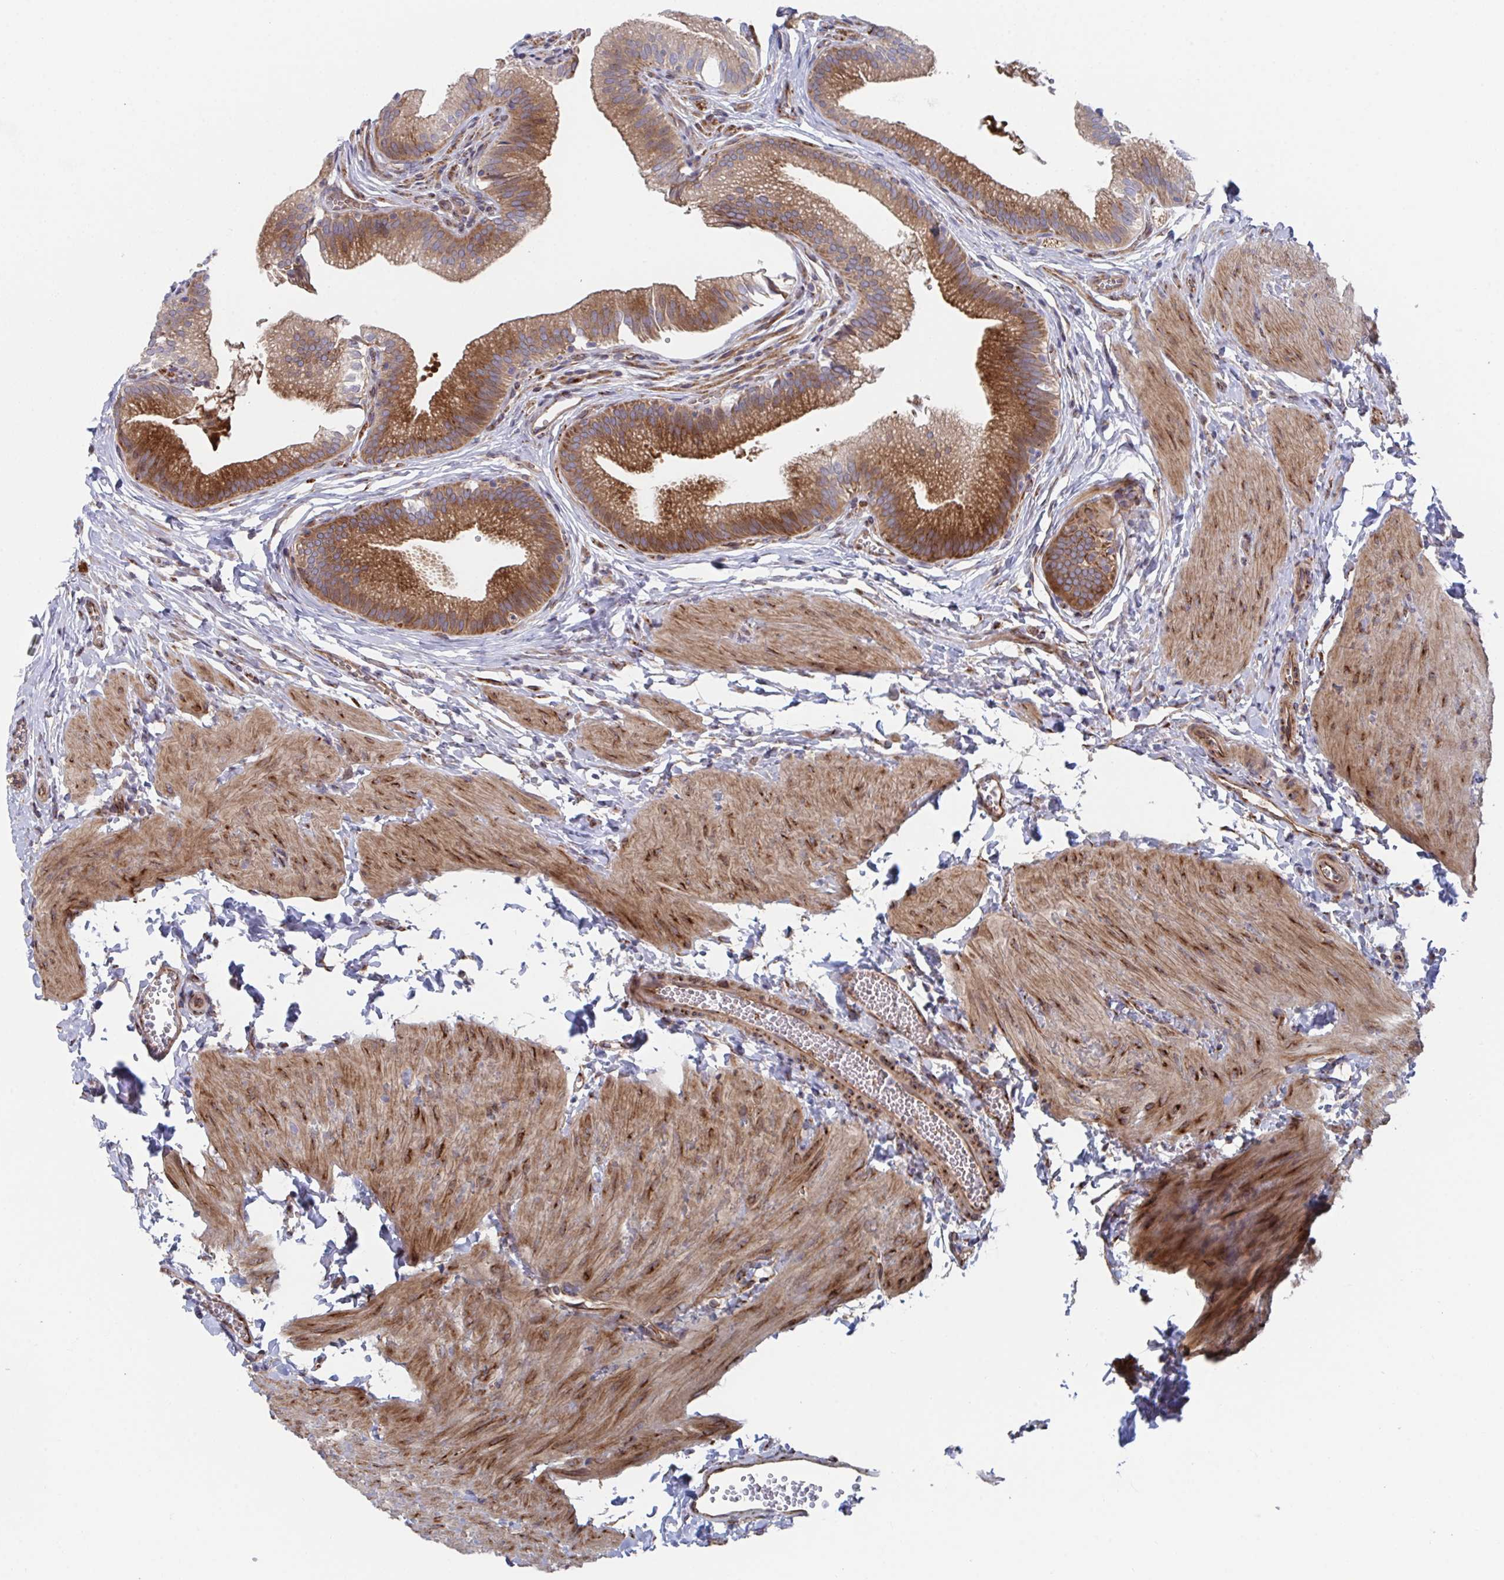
{"staining": {"intensity": "strong", "quantity": ">75%", "location": "cytoplasmic/membranous"}, "tissue": "gallbladder", "cell_type": "Glandular cells", "image_type": "normal", "snomed": [{"axis": "morphology", "description": "Normal tissue, NOS"}, {"axis": "topography", "description": "Gallbladder"}, {"axis": "topography", "description": "Peripheral nerve tissue"}], "caption": "Benign gallbladder was stained to show a protein in brown. There is high levels of strong cytoplasmic/membranous staining in approximately >75% of glandular cells.", "gene": "FJX1", "patient": {"sex": "male", "age": 17}}